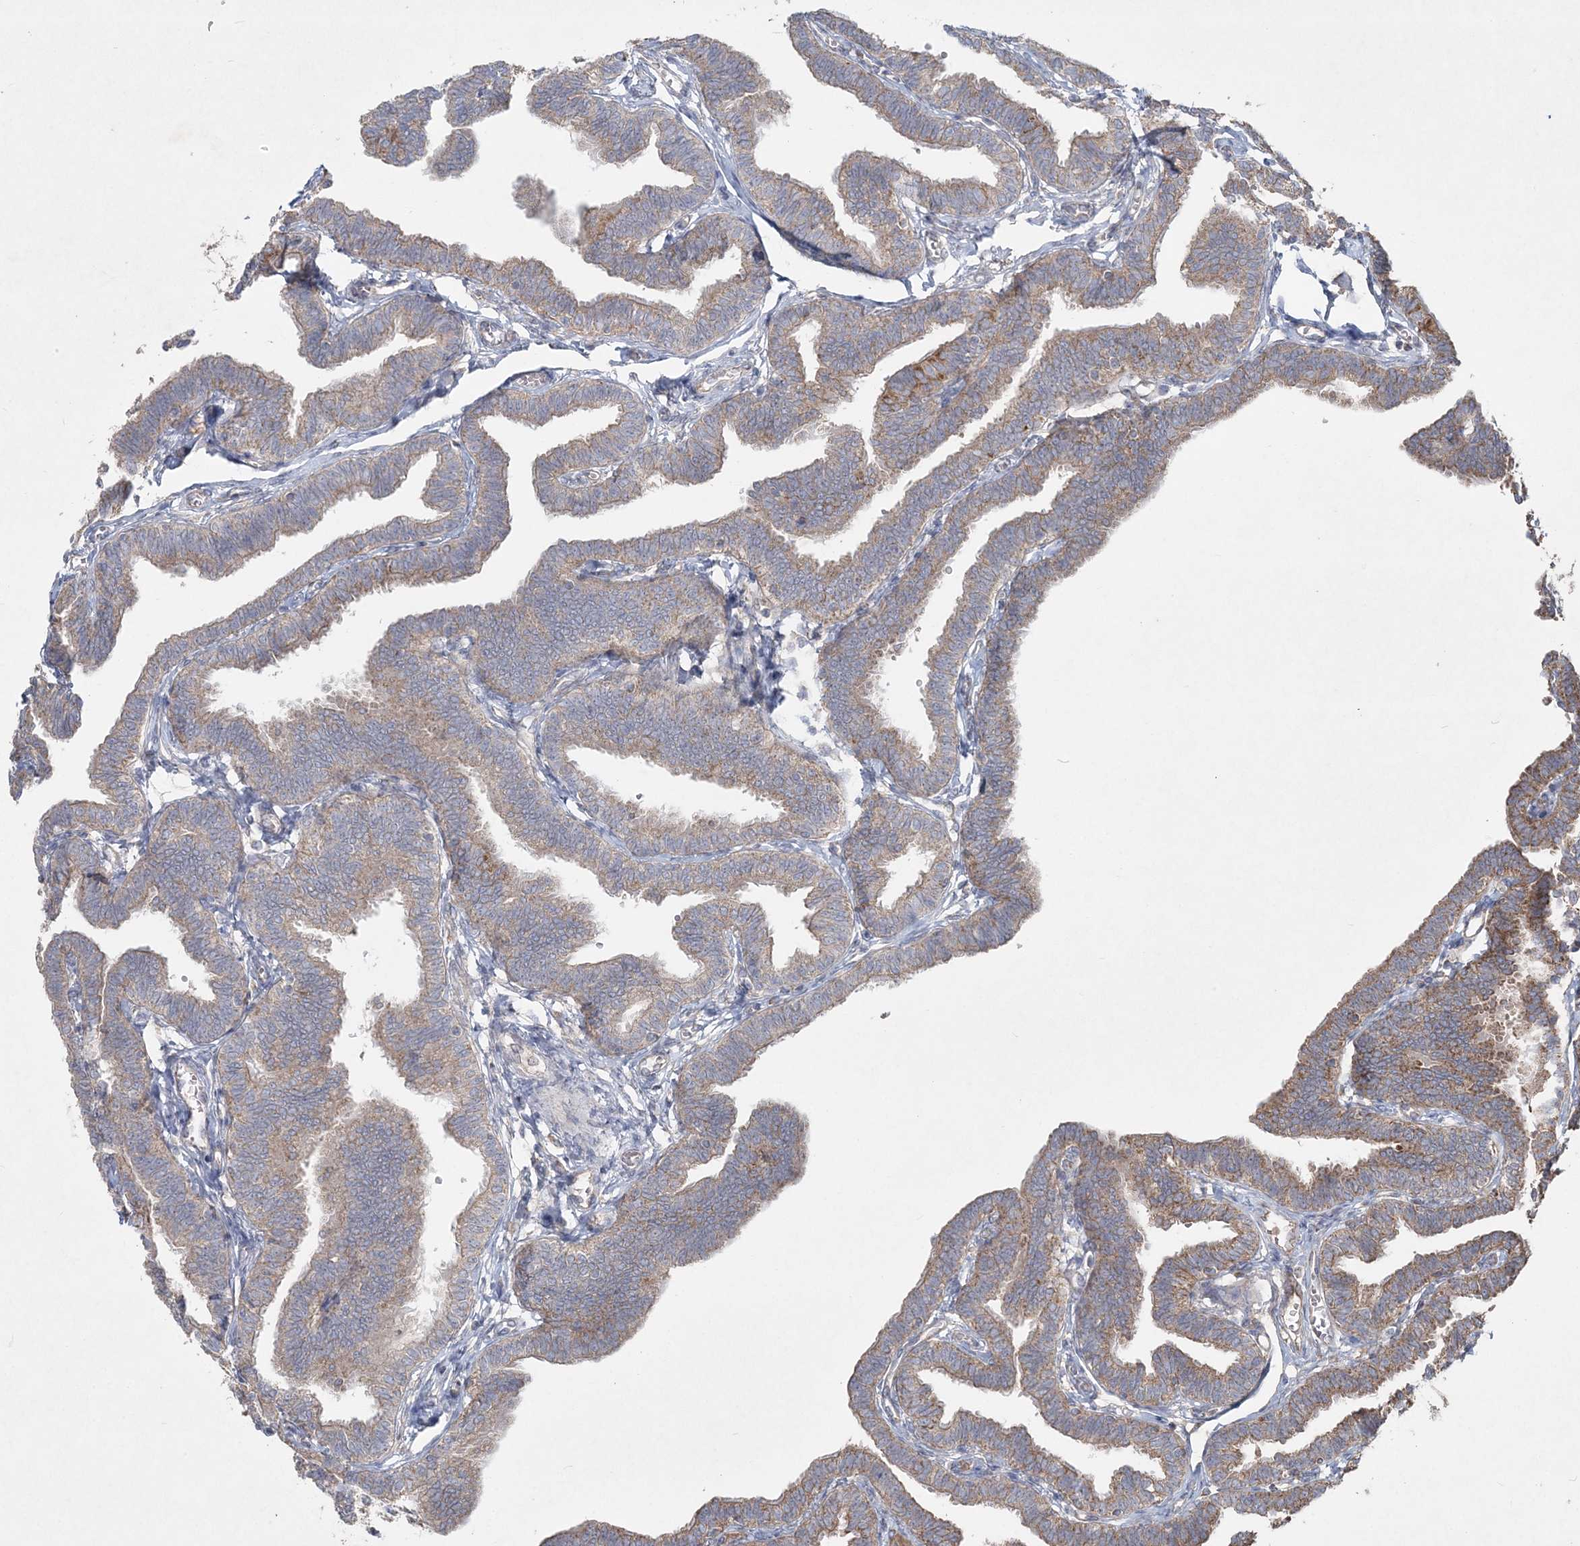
{"staining": {"intensity": "moderate", "quantity": ">75%", "location": "cytoplasmic/membranous"}, "tissue": "fallopian tube", "cell_type": "Glandular cells", "image_type": "normal", "snomed": [{"axis": "morphology", "description": "Normal tissue, NOS"}, {"axis": "topography", "description": "Fallopian tube"}, {"axis": "topography", "description": "Ovary"}], "caption": "High-magnification brightfield microscopy of normal fallopian tube stained with DAB (3,3'-diaminobenzidine) (brown) and counterstained with hematoxylin (blue). glandular cells exhibit moderate cytoplasmic/membranous expression is identified in about>75% of cells.", "gene": "LRPPRC", "patient": {"sex": "female", "age": 23}}